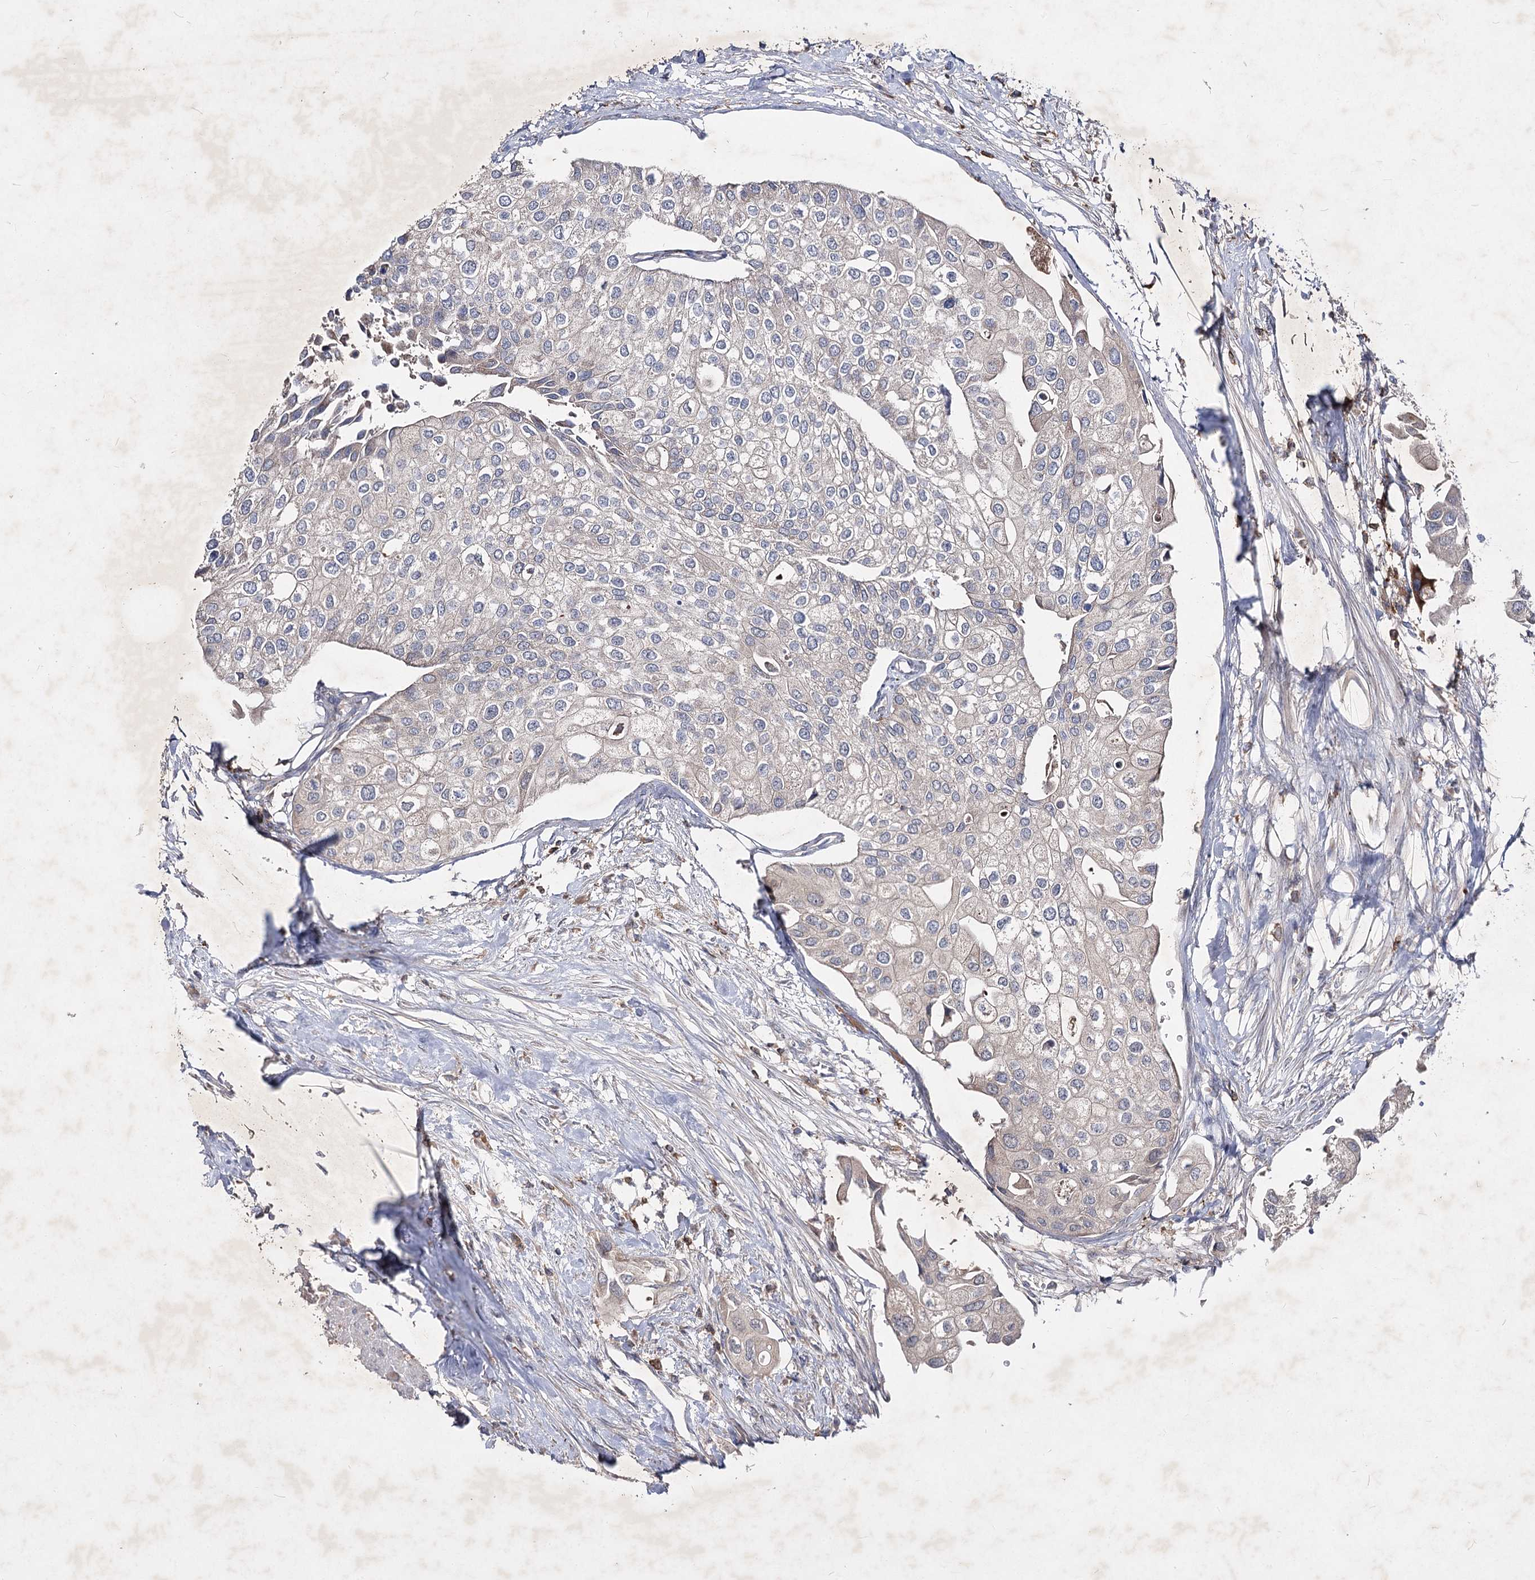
{"staining": {"intensity": "negative", "quantity": "none", "location": "none"}, "tissue": "urothelial cancer", "cell_type": "Tumor cells", "image_type": "cancer", "snomed": [{"axis": "morphology", "description": "Urothelial carcinoma, High grade"}, {"axis": "topography", "description": "Urinary bladder"}], "caption": "Immunohistochemical staining of human urothelial cancer shows no significant expression in tumor cells.", "gene": "CIB2", "patient": {"sex": "male", "age": 64}}